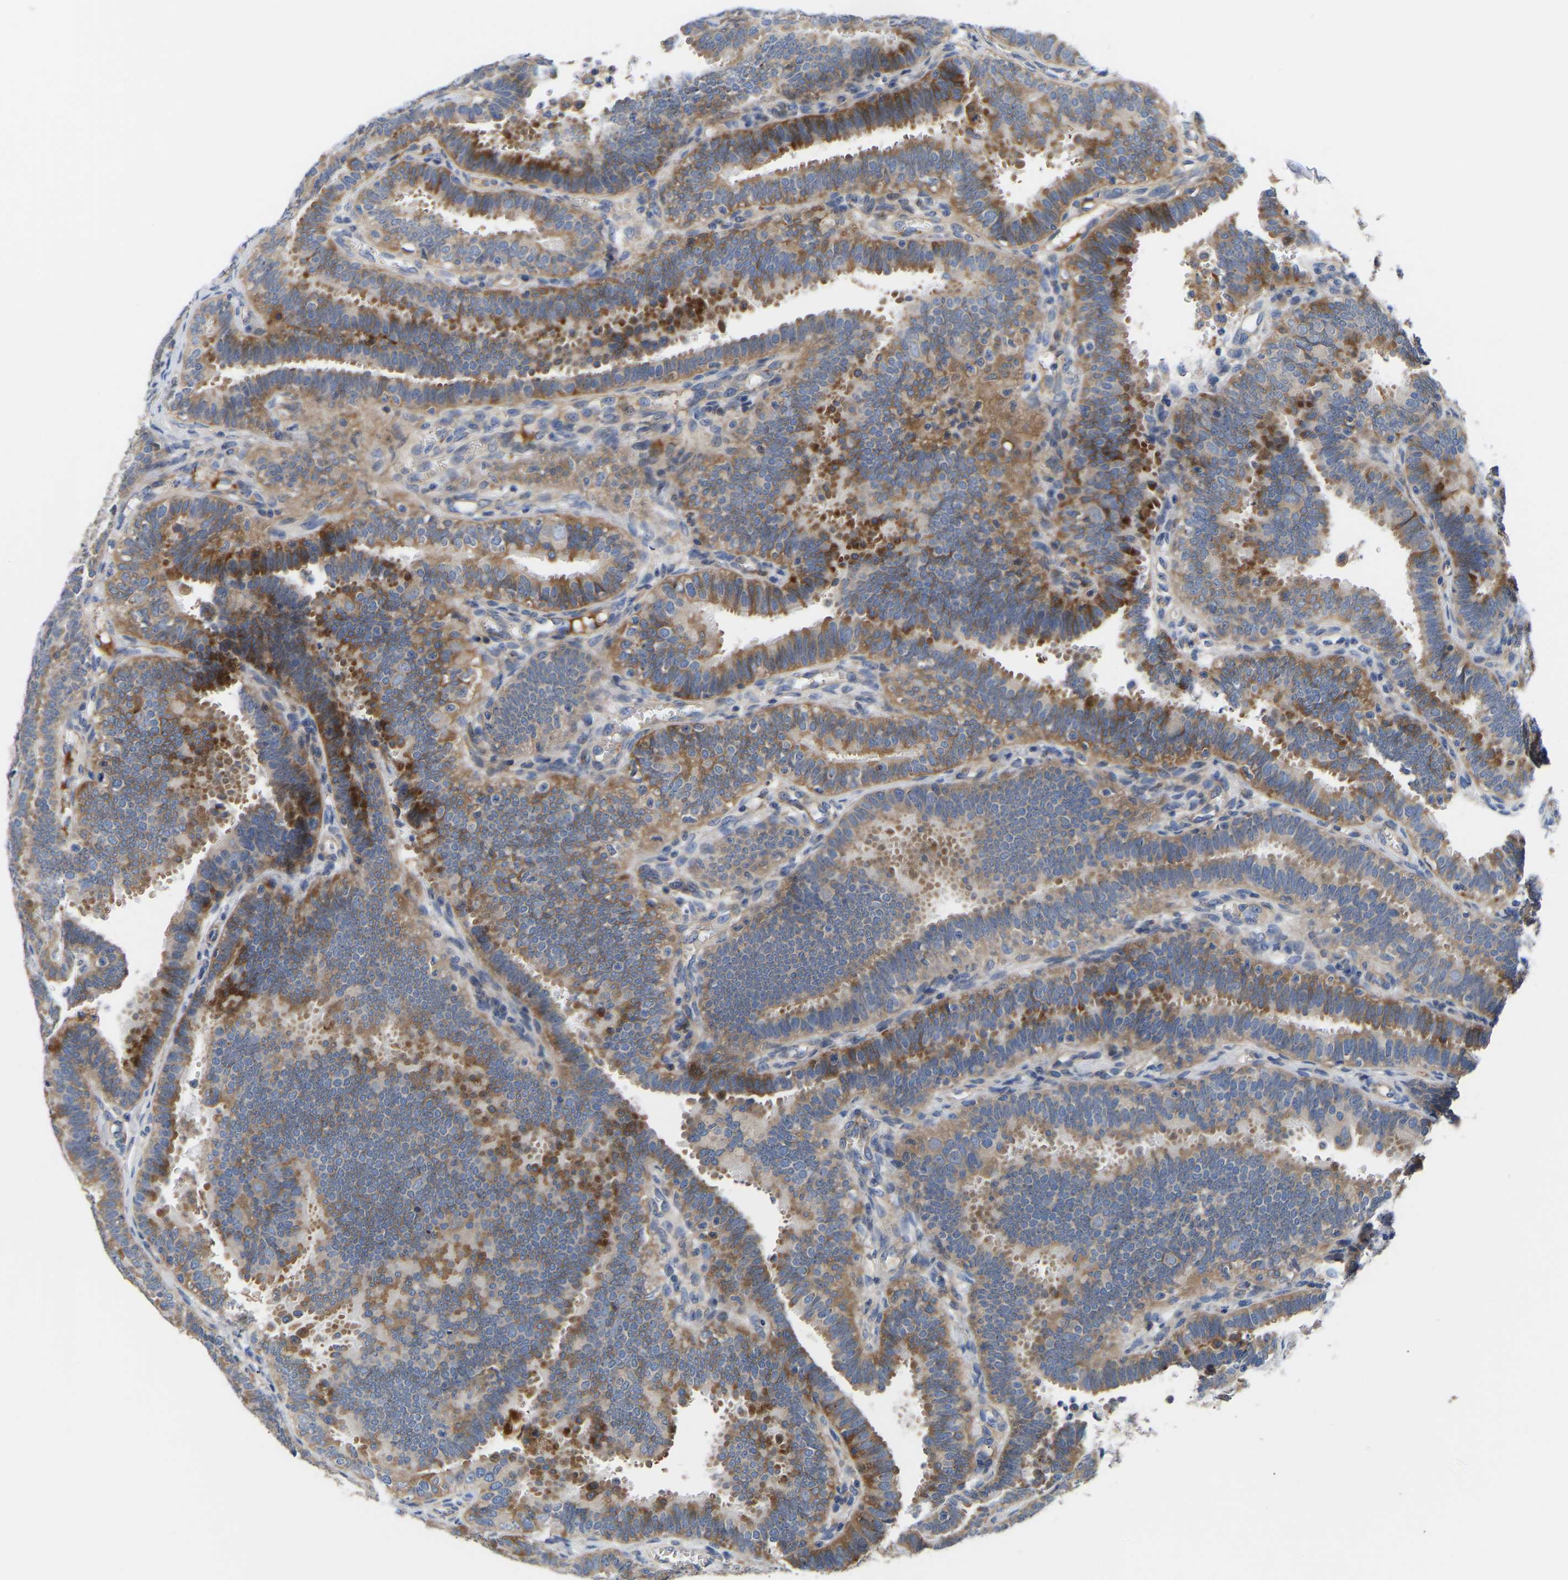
{"staining": {"intensity": "moderate", "quantity": ">75%", "location": "cytoplasmic/membranous"}, "tissue": "fallopian tube", "cell_type": "Glandular cells", "image_type": "normal", "snomed": [{"axis": "morphology", "description": "Normal tissue, NOS"}, {"axis": "topography", "description": "Fallopian tube"}, {"axis": "topography", "description": "Placenta"}], "caption": "Benign fallopian tube was stained to show a protein in brown. There is medium levels of moderate cytoplasmic/membranous staining in about >75% of glandular cells. (DAB (3,3'-diaminobenzidine) = brown stain, brightfield microscopy at high magnification).", "gene": "AIMP2", "patient": {"sex": "female", "age": 34}}